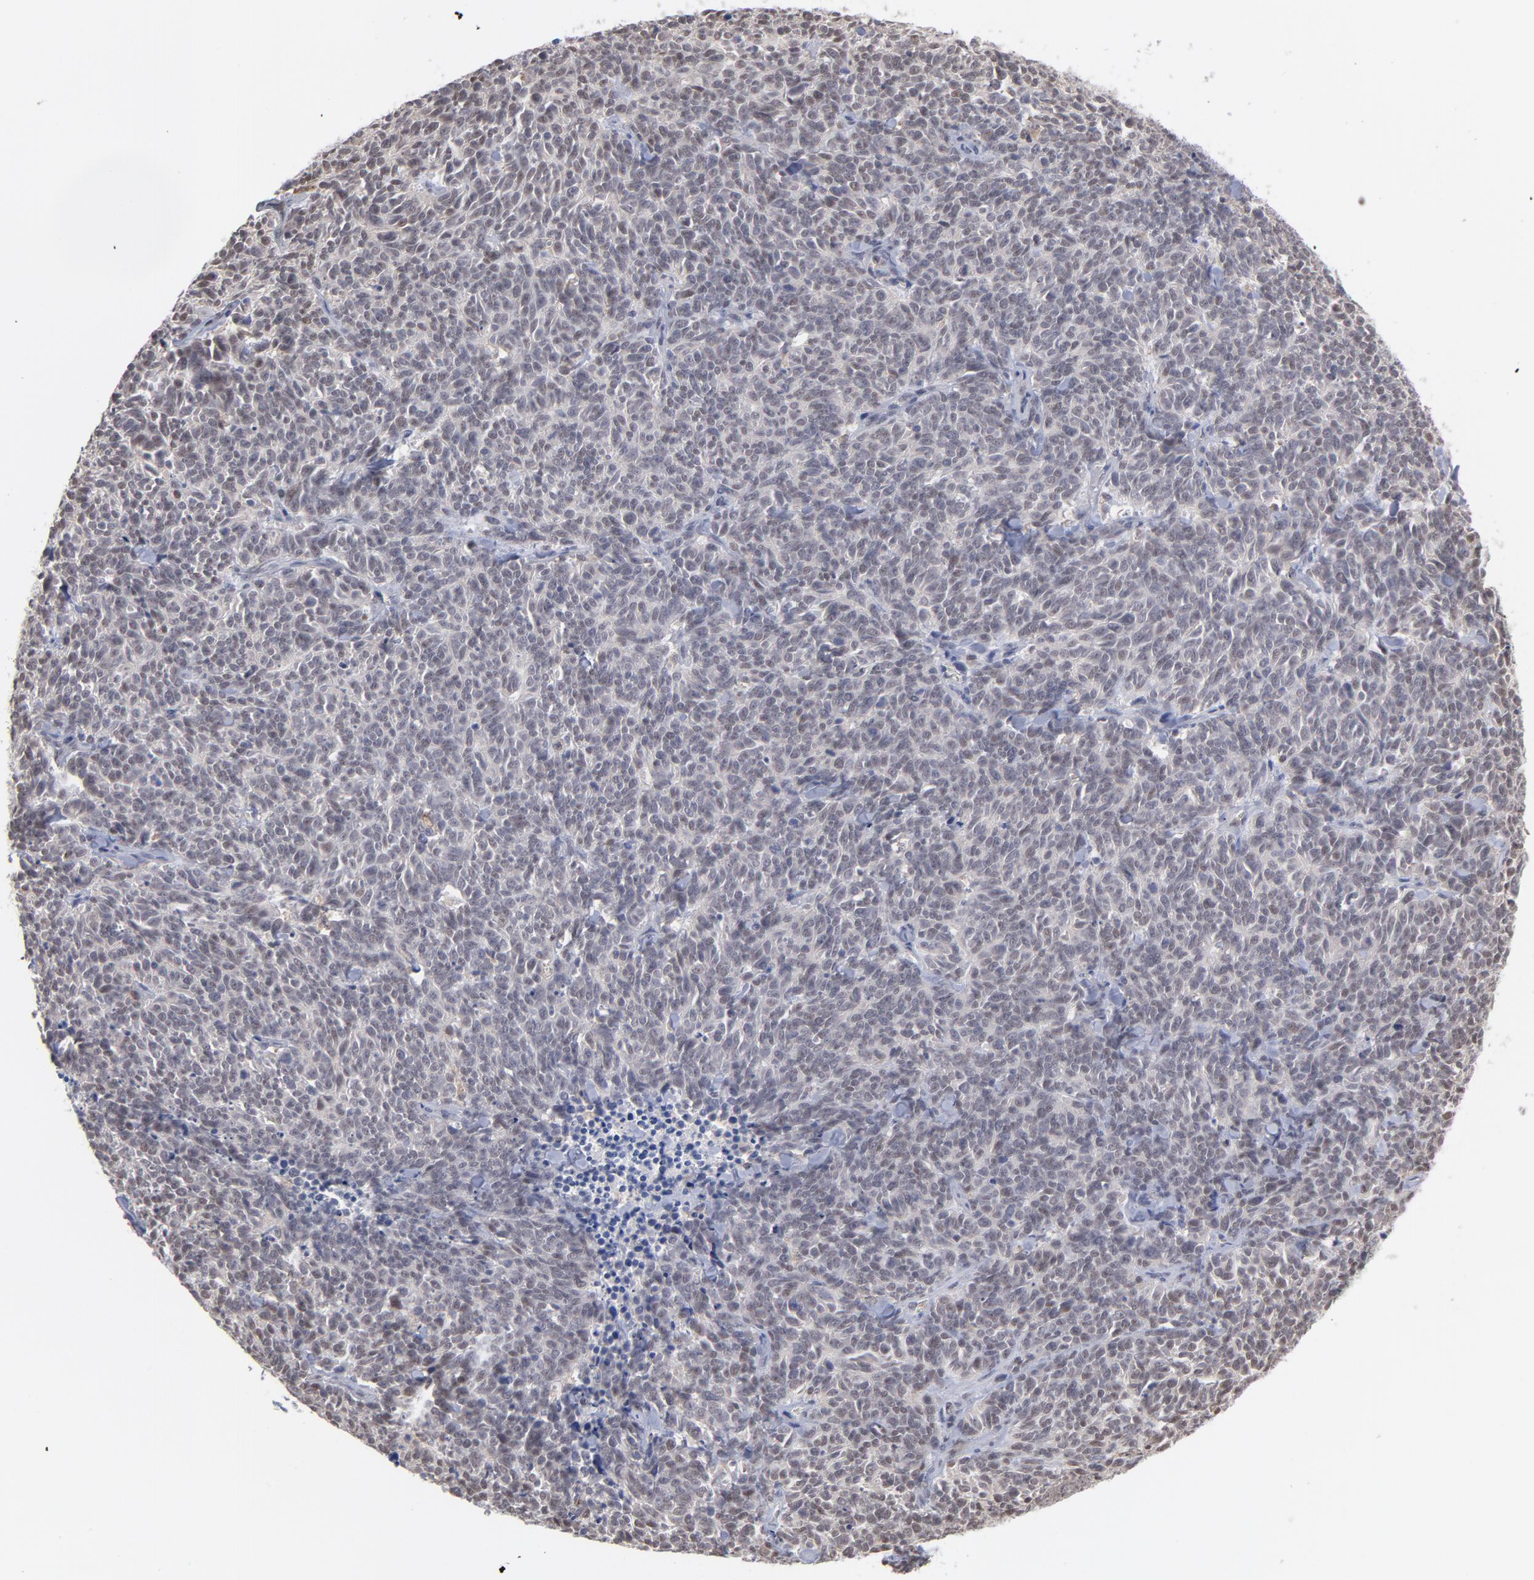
{"staining": {"intensity": "negative", "quantity": "none", "location": "none"}, "tissue": "lung cancer", "cell_type": "Tumor cells", "image_type": "cancer", "snomed": [{"axis": "morphology", "description": "Neoplasm, malignant, NOS"}, {"axis": "topography", "description": "Lung"}], "caption": "Immunohistochemistry (IHC) histopathology image of neoplastic tissue: neoplasm (malignant) (lung) stained with DAB (3,3'-diaminobenzidine) shows no significant protein positivity in tumor cells.", "gene": "OAS1", "patient": {"sex": "female", "age": 58}}